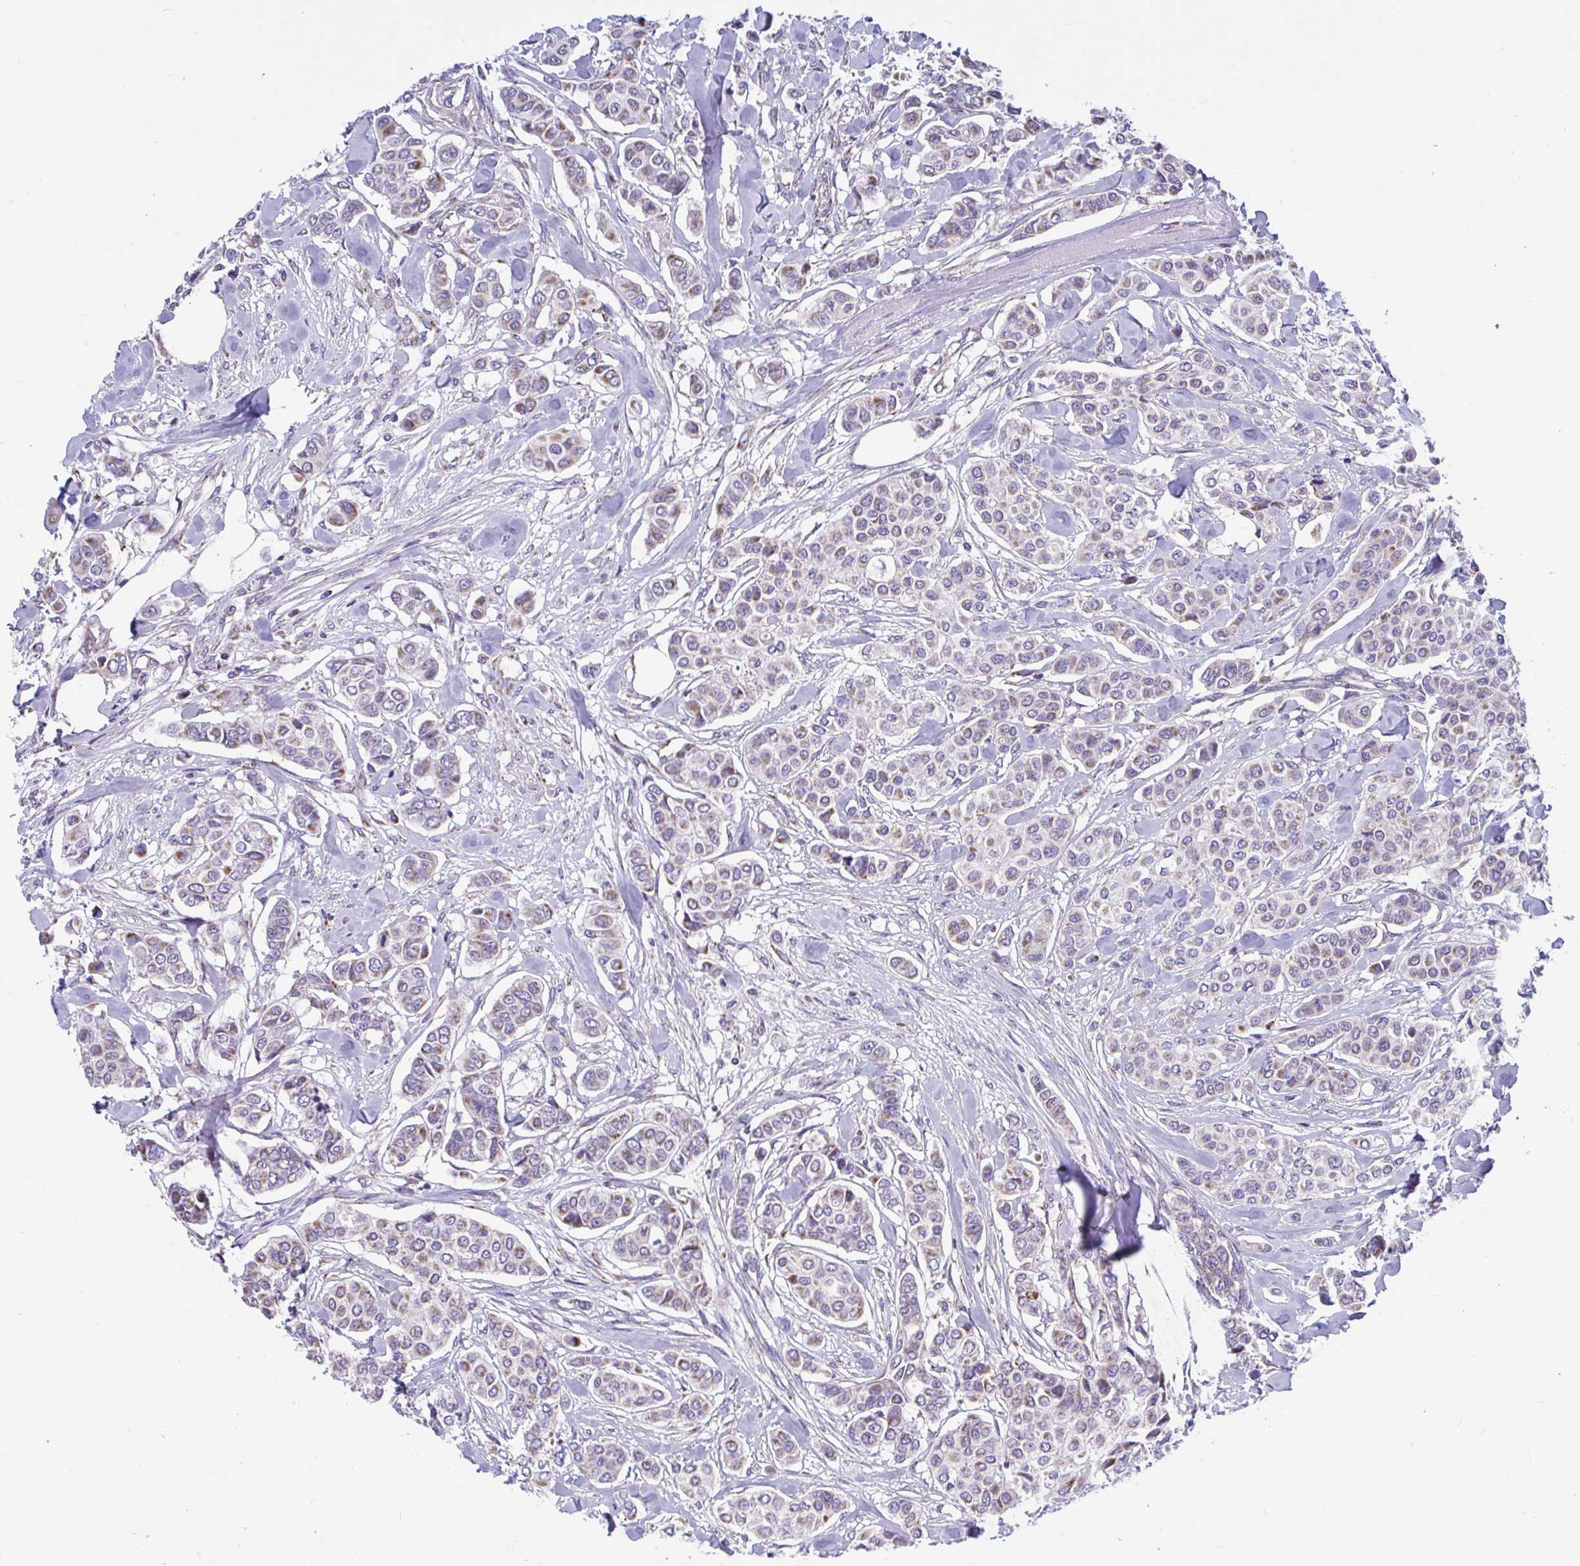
{"staining": {"intensity": "moderate", "quantity": "25%-75%", "location": "cytoplasmic/membranous"}, "tissue": "breast cancer", "cell_type": "Tumor cells", "image_type": "cancer", "snomed": [{"axis": "morphology", "description": "Lobular carcinoma"}, {"axis": "topography", "description": "Breast"}], "caption": "Immunohistochemistry photomicrograph of neoplastic tissue: breast lobular carcinoma stained using IHC reveals medium levels of moderate protein expression localized specifically in the cytoplasmic/membranous of tumor cells, appearing as a cytoplasmic/membranous brown color.", "gene": "OR13A1", "patient": {"sex": "female", "age": 51}}